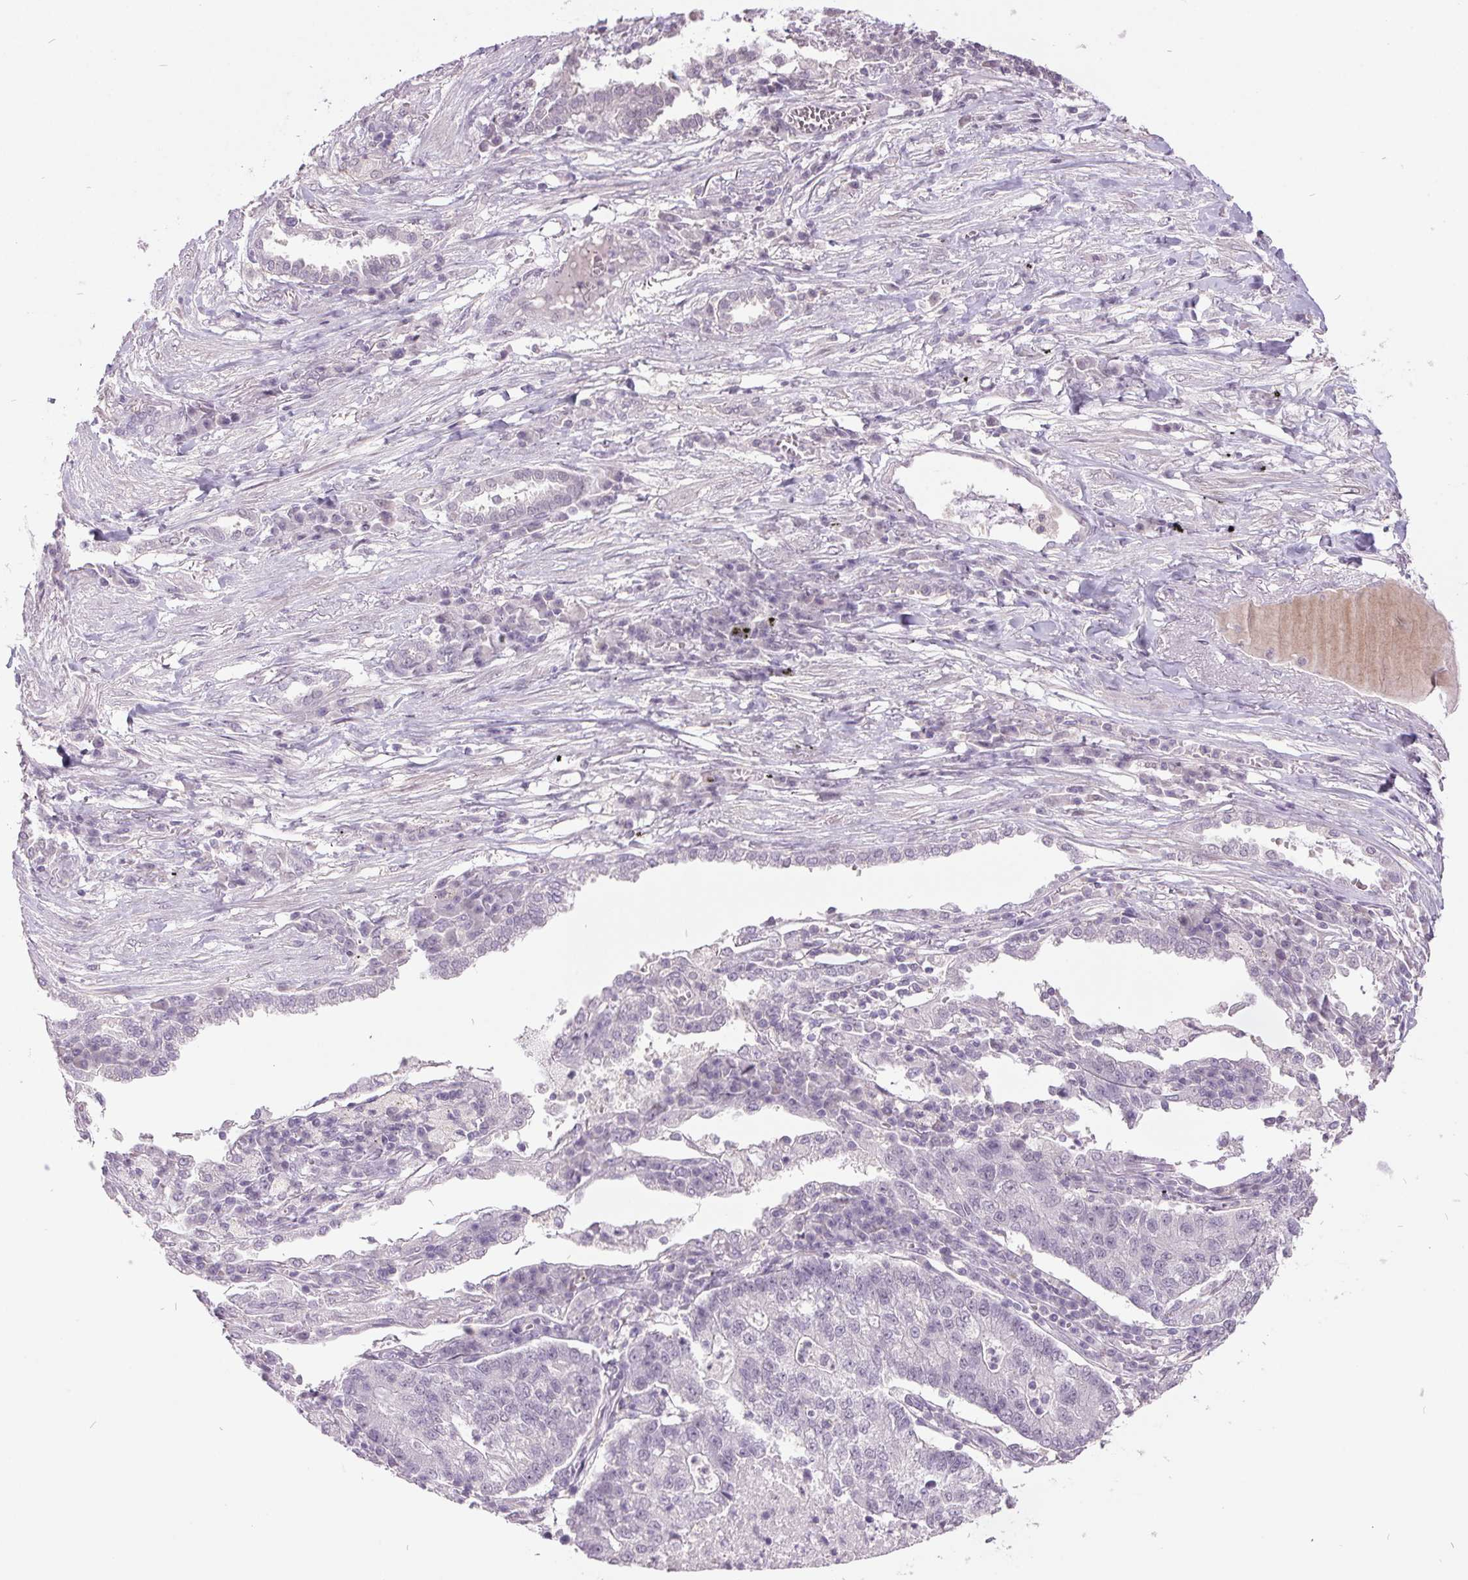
{"staining": {"intensity": "negative", "quantity": "none", "location": "none"}, "tissue": "lung cancer", "cell_type": "Tumor cells", "image_type": "cancer", "snomed": [{"axis": "morphology", "description": "Adenocarcinoma, NOS"}, {"axis": "topography", "description": "Lung"}], "caption": "High power microscopy micrograph of an immunohistochemistry (IHC) photomicrograph of lung cancer, revealing no significant staining in tumor cells.", "gene": "C2orf16", "patient": {"sex": "male", "age": 57}}